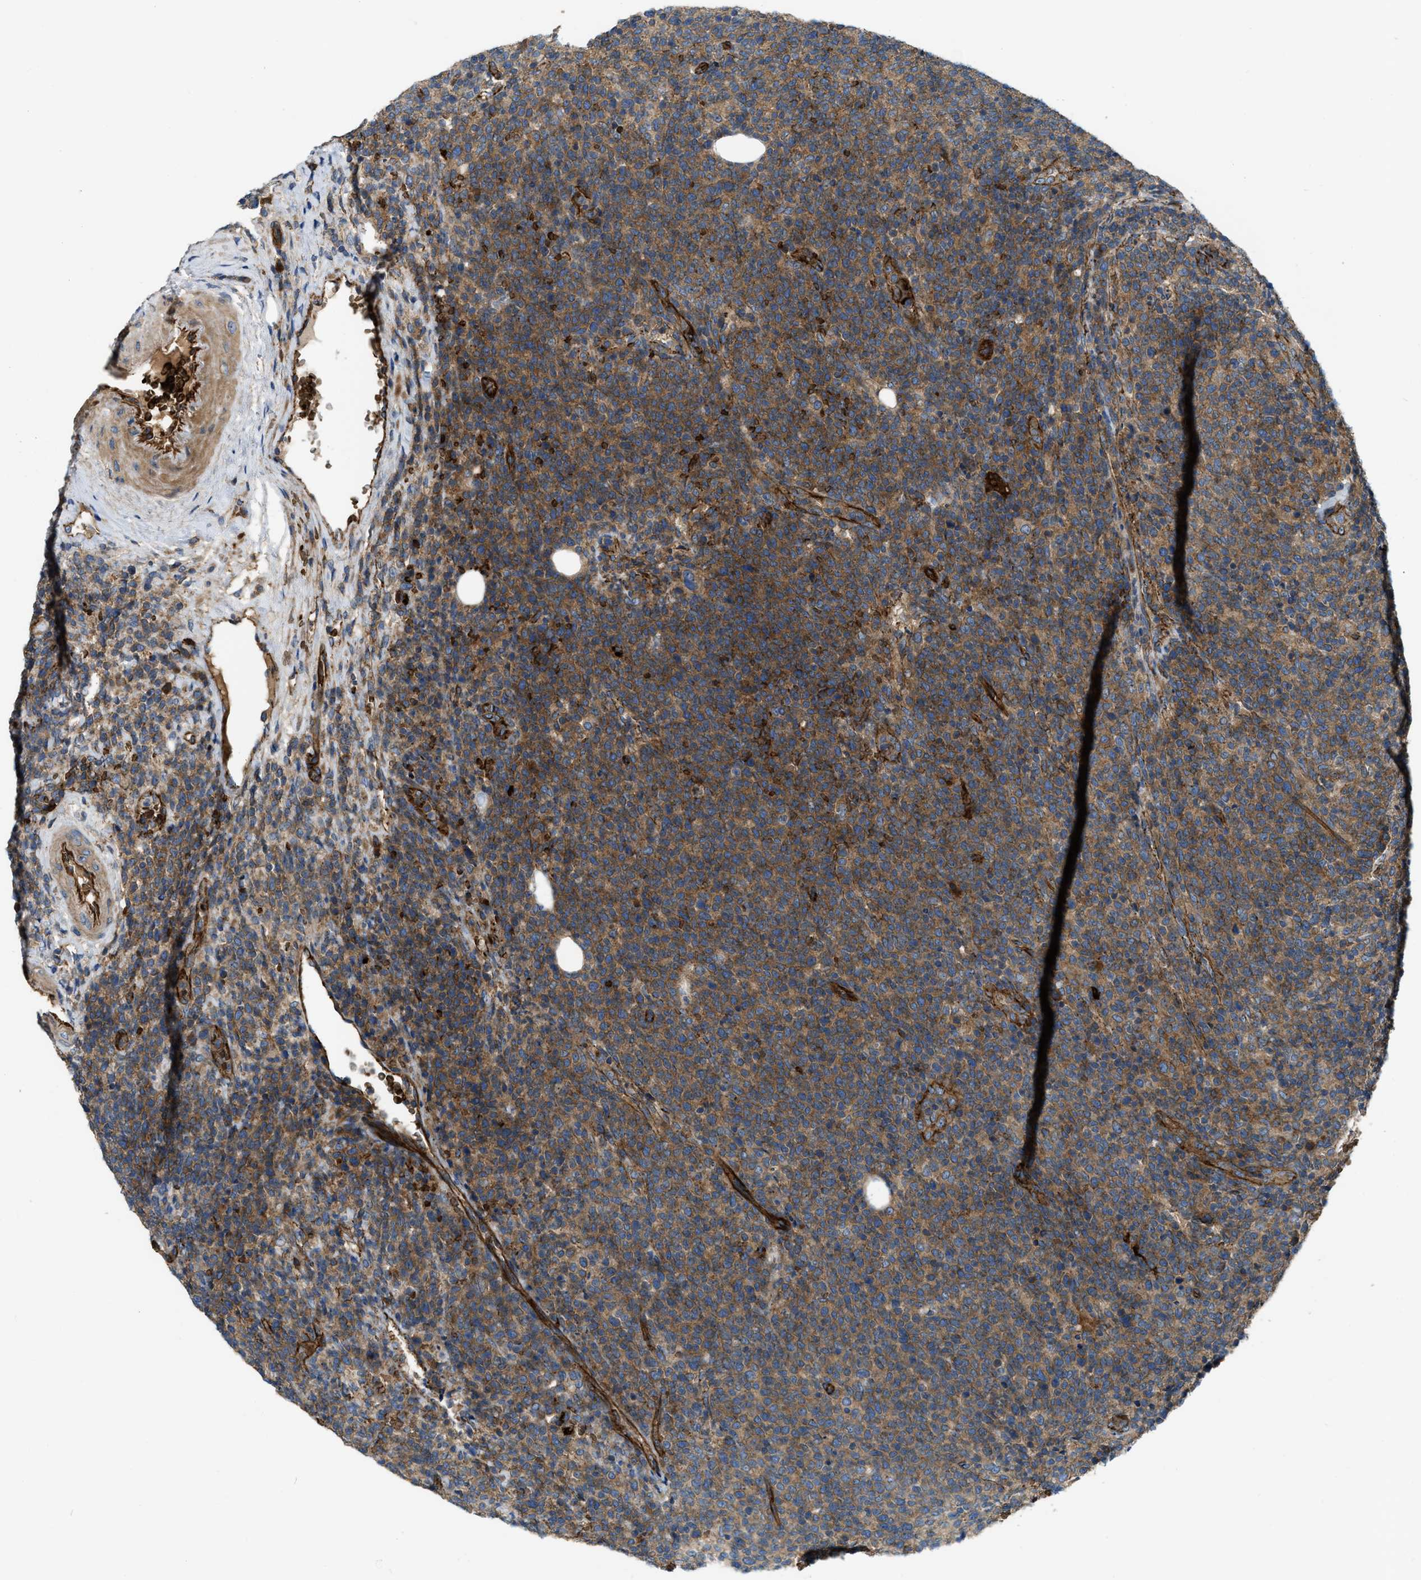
{"staining": {"intensity": "moderate", "quantity": ">75%", "location": "cytoplasmic/membranous"}, "tissue": "lymphoma", "cell_type": "Tumor cells", "image_type": "cancer", "snomed": [{"axis": "morphology", "description": "Malignant lymphoma, non-Hodgkin's type, High grade"}, {"axis": "topography", "description": "Lymph node"}], "caption": "Tumor cells demonstrate medium levels of moderate cytoplasmic/membranous positivity in about >75% of cells in lymphoma.", "gene": "ERC1", "patient": {"sex": "male", "age": 61}}